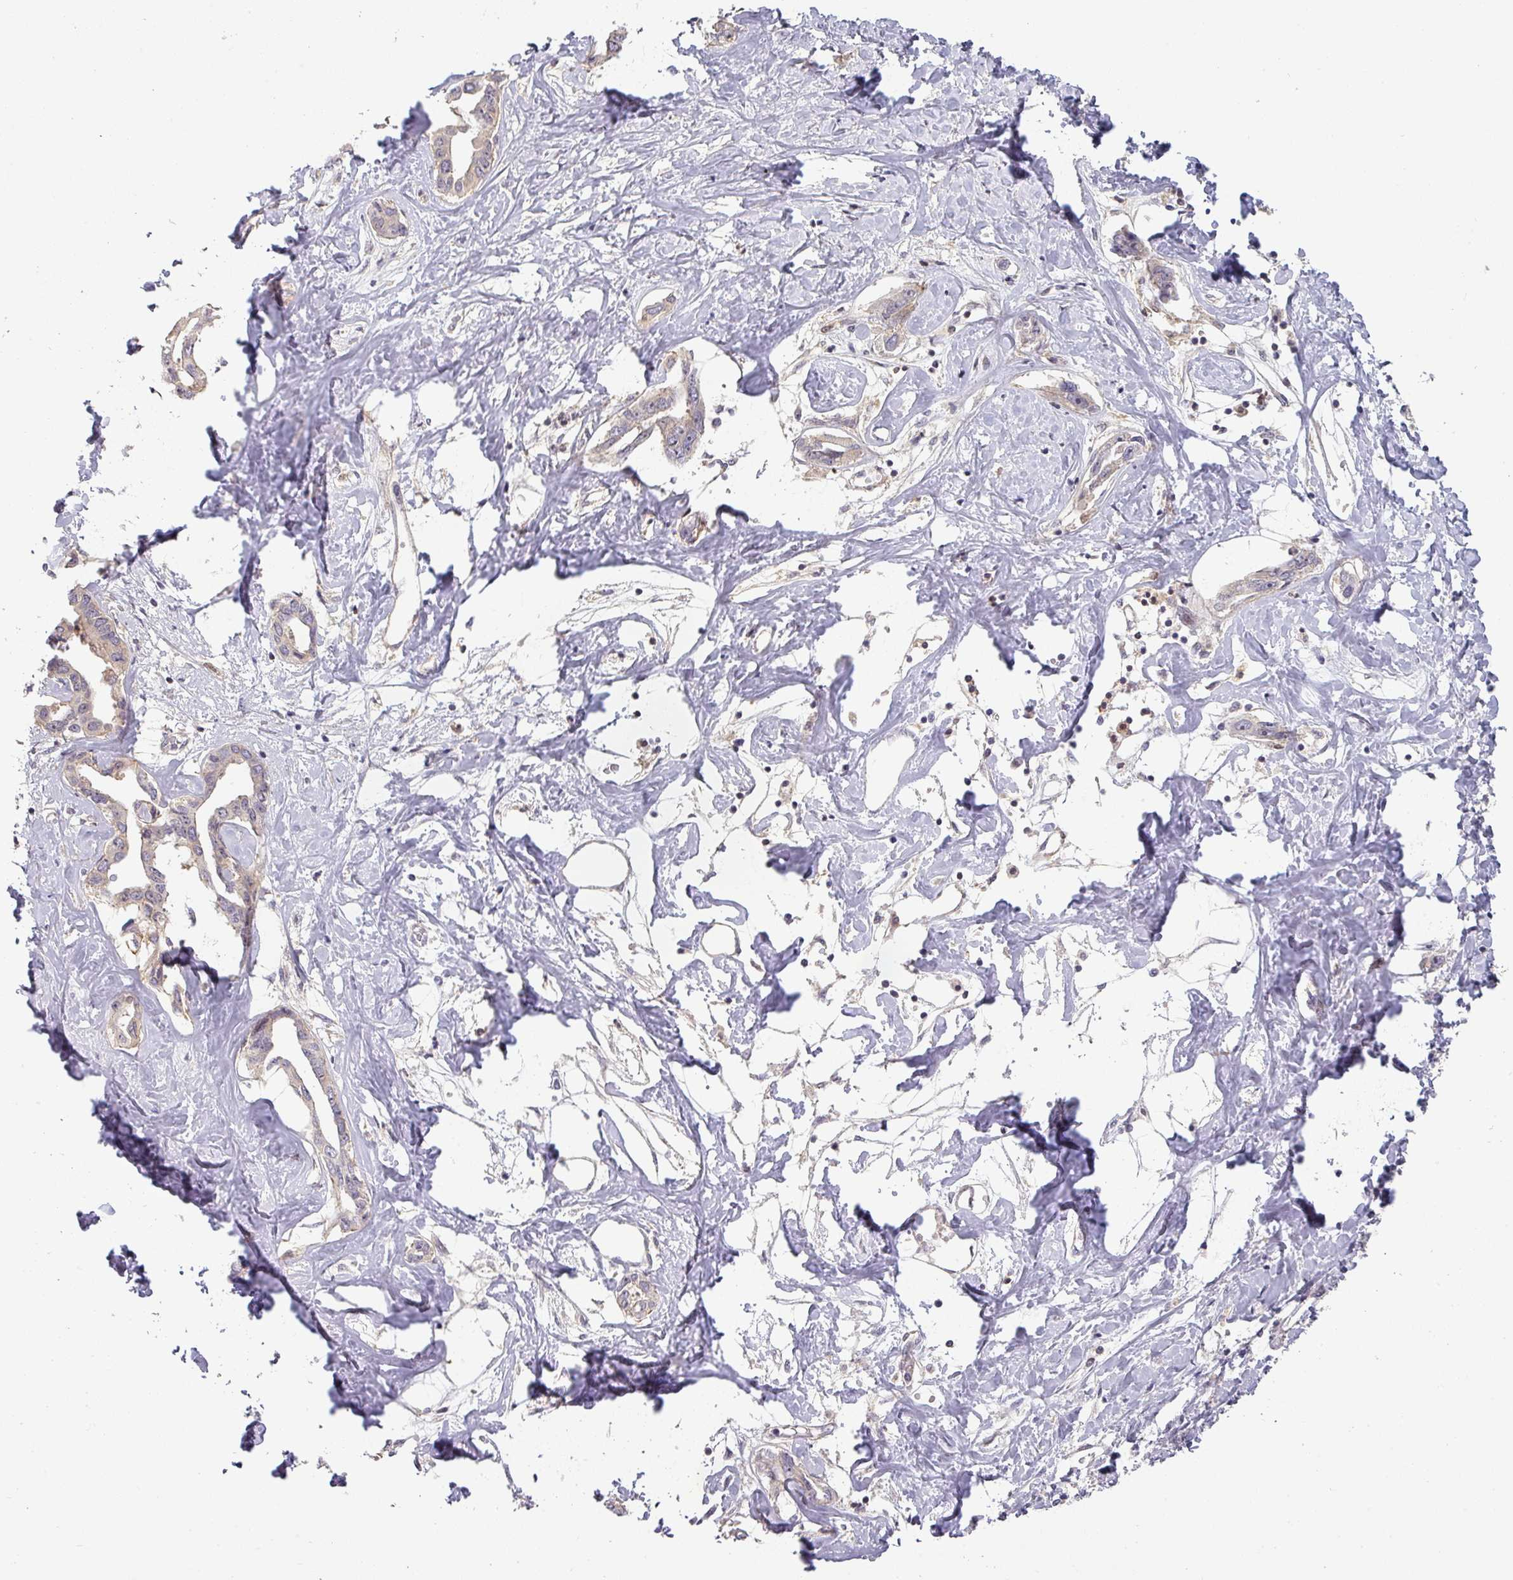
{"staining": {"intensity": "negative", "quantity": "none", "location": "none"}, "tissue": "liver cancer", "cell_type": "Tumor cells", "image_type": "cancer", "snomed": [{"axis": "morphology", "description": "Cholangiocarcinoma"}, {"axis": "topography", "description": "Liver"}], "caption": "Liver cholangiocarcinoma was stained to show a protein in brown. There is no significant positivity in tumor cells. (Stains: DAB (3,3'-diaminobenzidine) immunohistochemistry with hematoxylin counter stain, Microscopy: brightfield microscopy at high magnification).", "gene": "NIN", "patient": {"sex": "male", "age": 59}}